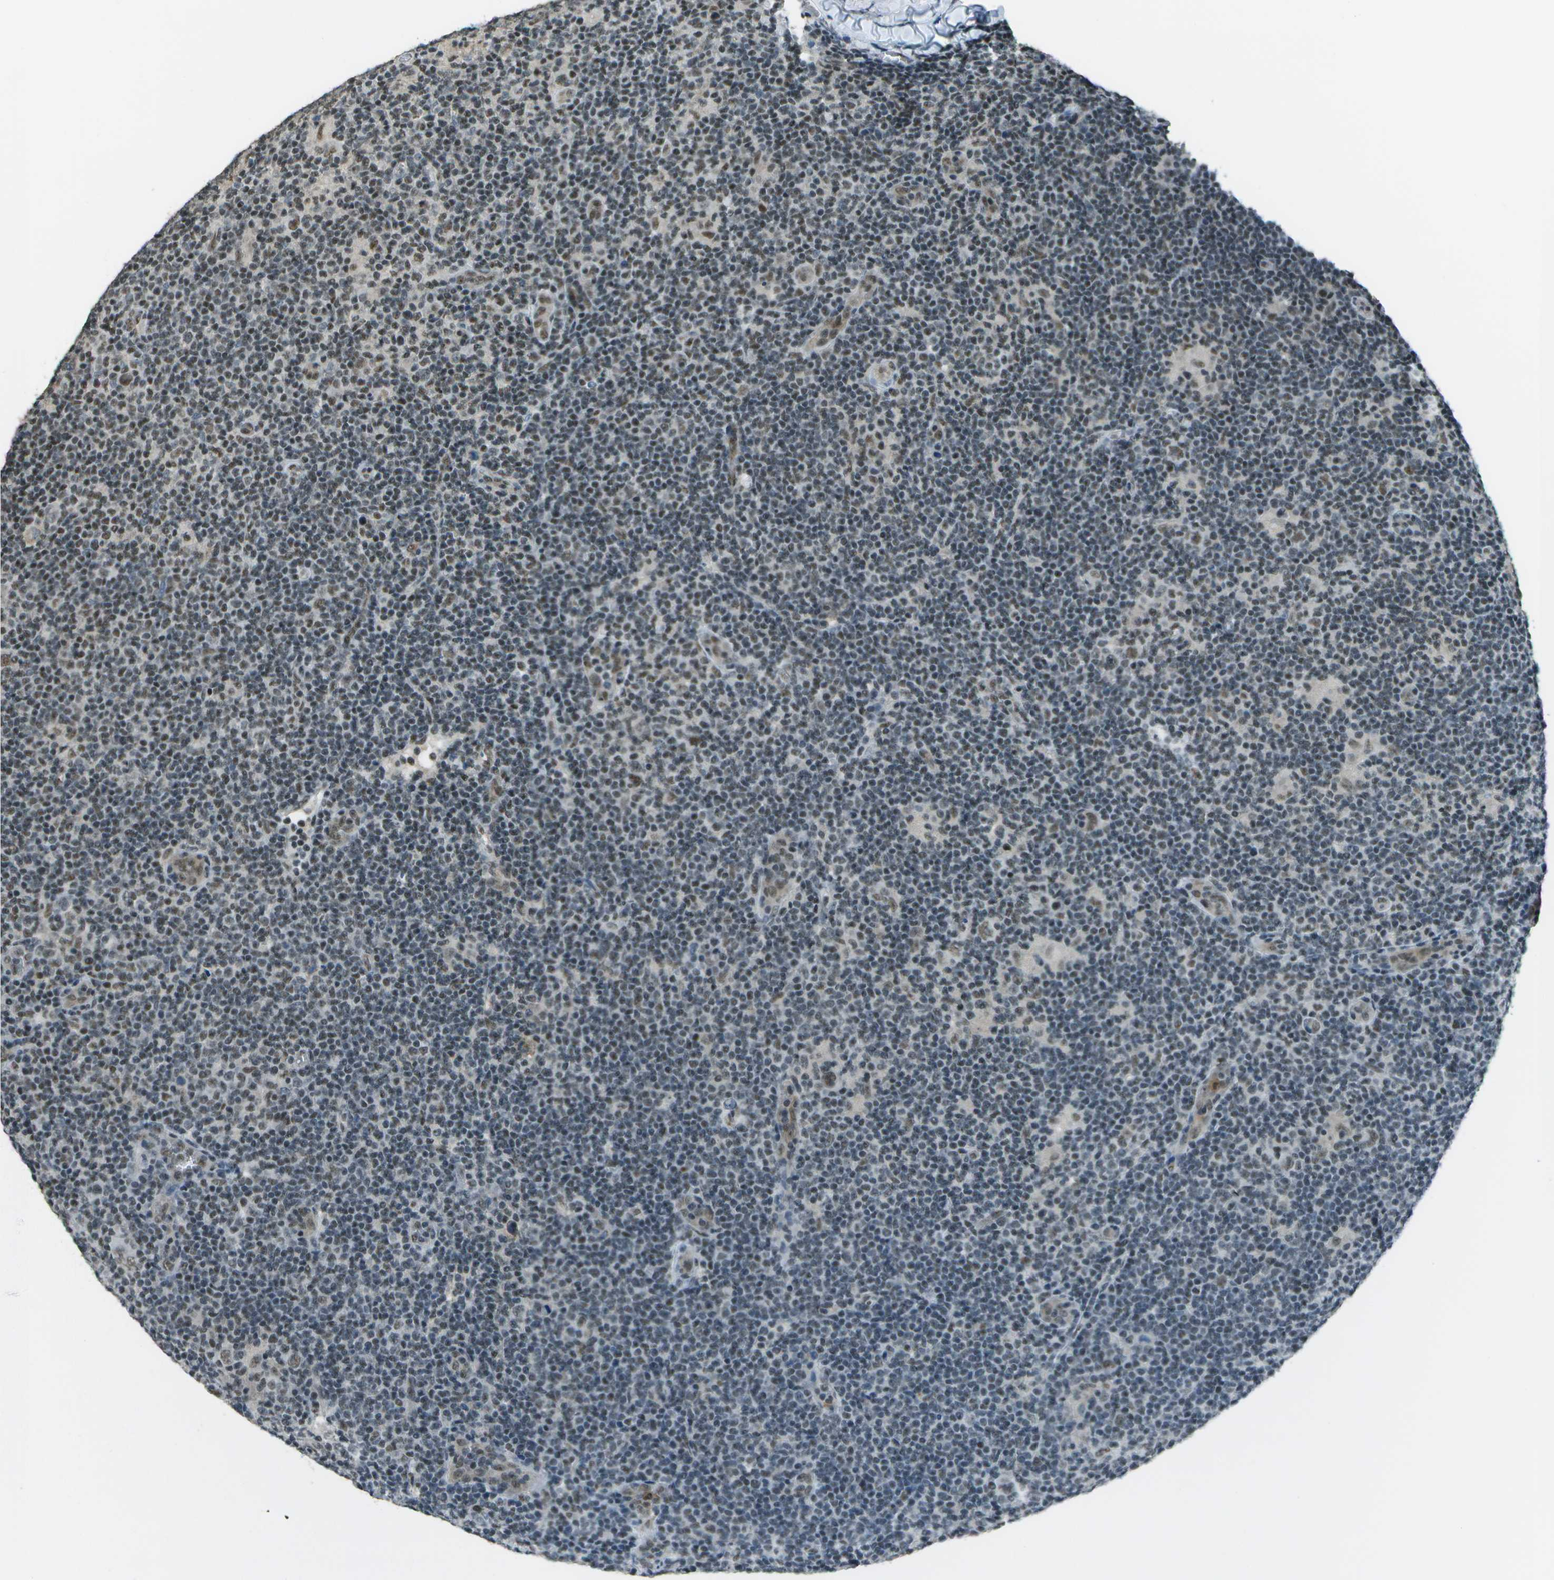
{"staining": {"intensity": "weak", "quantity": ">75%", "location": "nuclear"}, "tissue": "lymphoma", "cell_type": "Tumor cells", "image_type": "cancer", "snomed": [{"axis": "morphology", "description": "Hodgkin's disease, NOS"}, {"axis": "topography", "description": "Lymph node"}], "caption": "Lymphoma stained with immunohistochemistry demonstrates weak nuclear staining in approximately >75% of tumor cells.", "gene": "DEPDC1", "patient": {"sex": "female", "age": 57}}